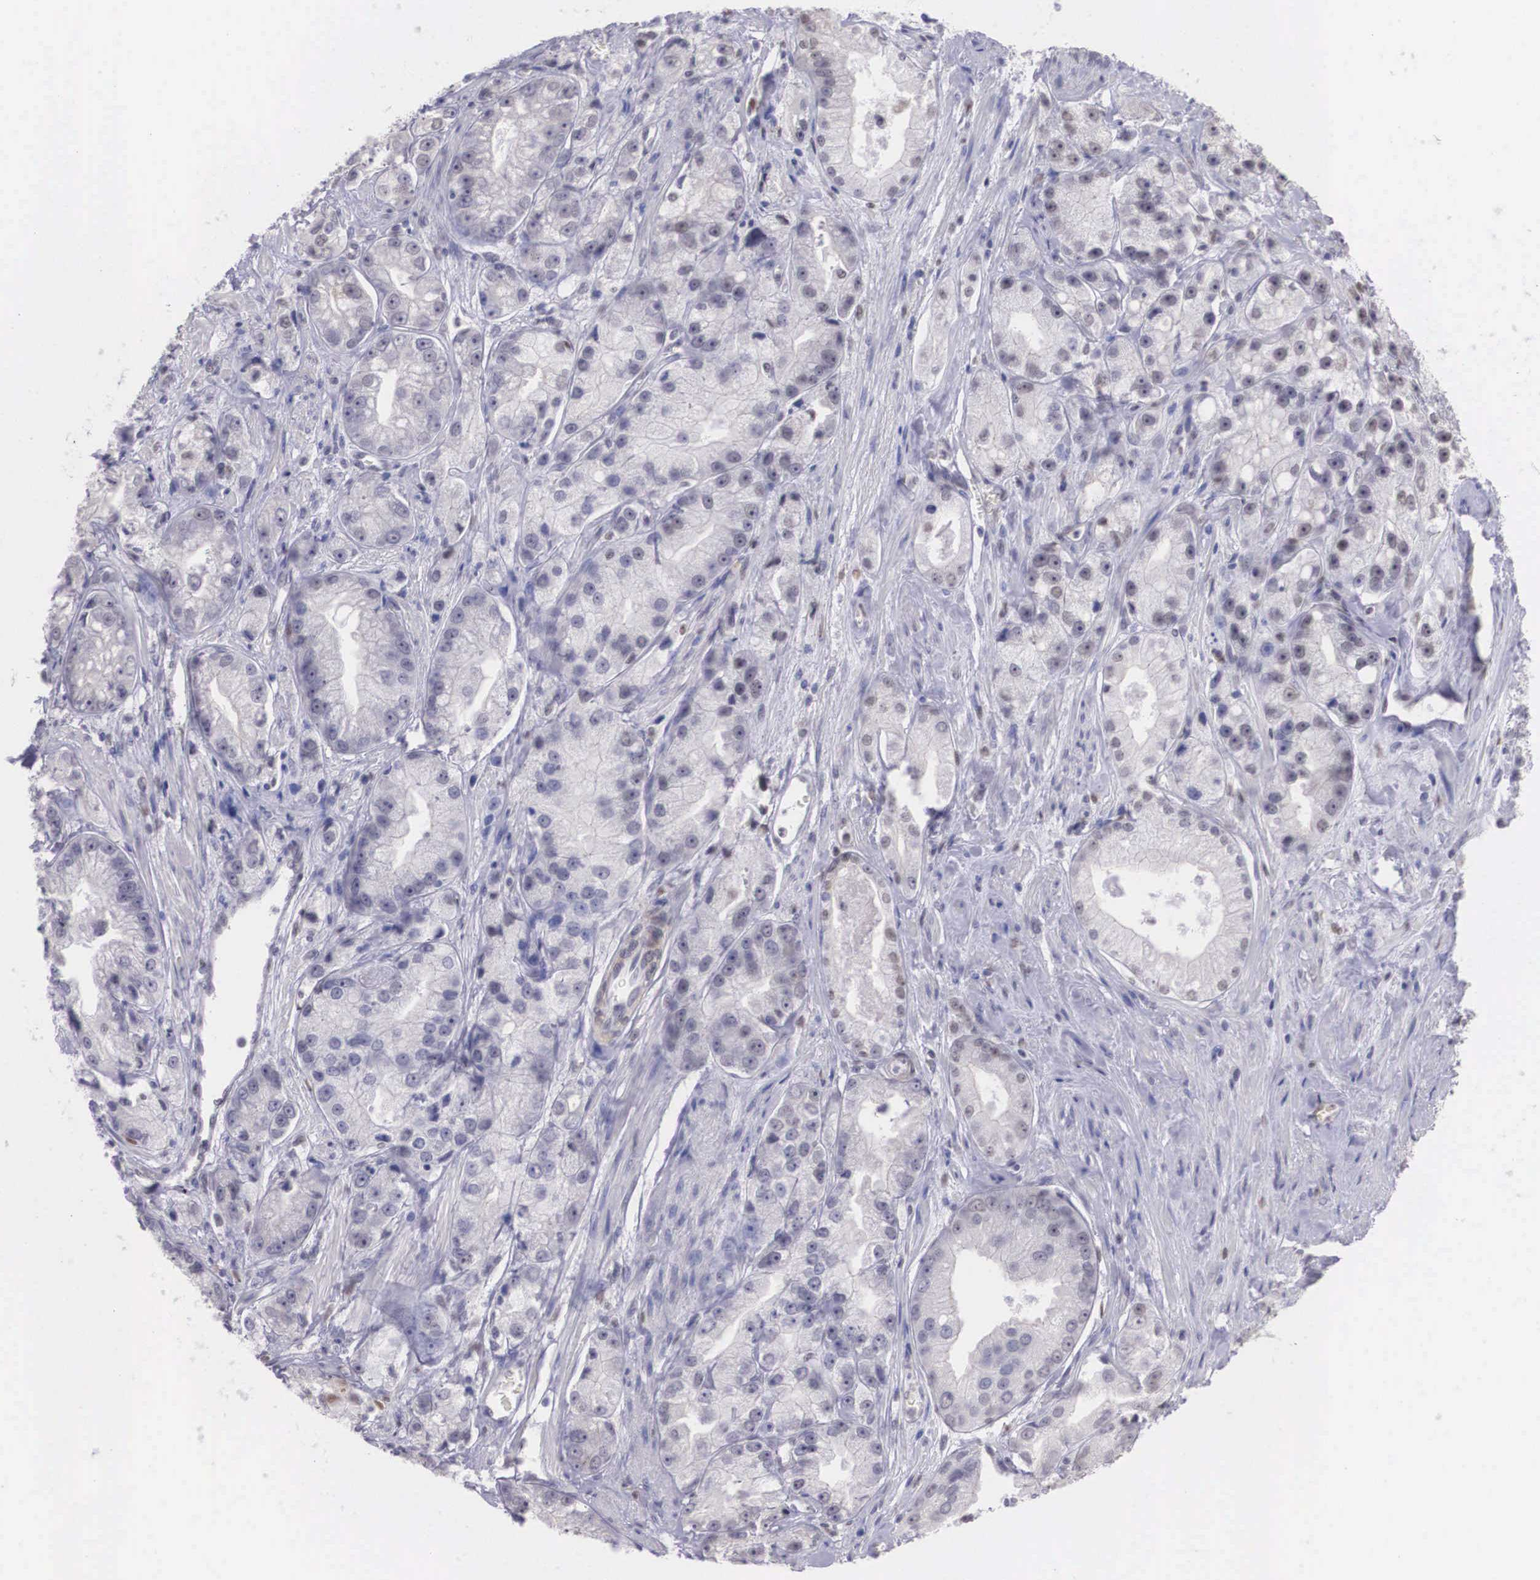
{"staining": {"intensity": "negative", "quantity": "none", "location": "none"}, "tissue": "prostate cancer", "cell_type": "Tumor cells", "image_type": "cancer", "snomed": [{"axis": "morphology", "description": "Adenocarcinoma, Medium grade"}, {"axis": "topography", "description": "Prostate"}], "caption": "An IHC micrograph of prostate cancer is shown. There is no staining in tumor cells of prostate cancer. (Brightfield microscopy of DAB IHC at high magnification).", "gene": "ETV6", "patient": {"sex": "male", "age": 72}}